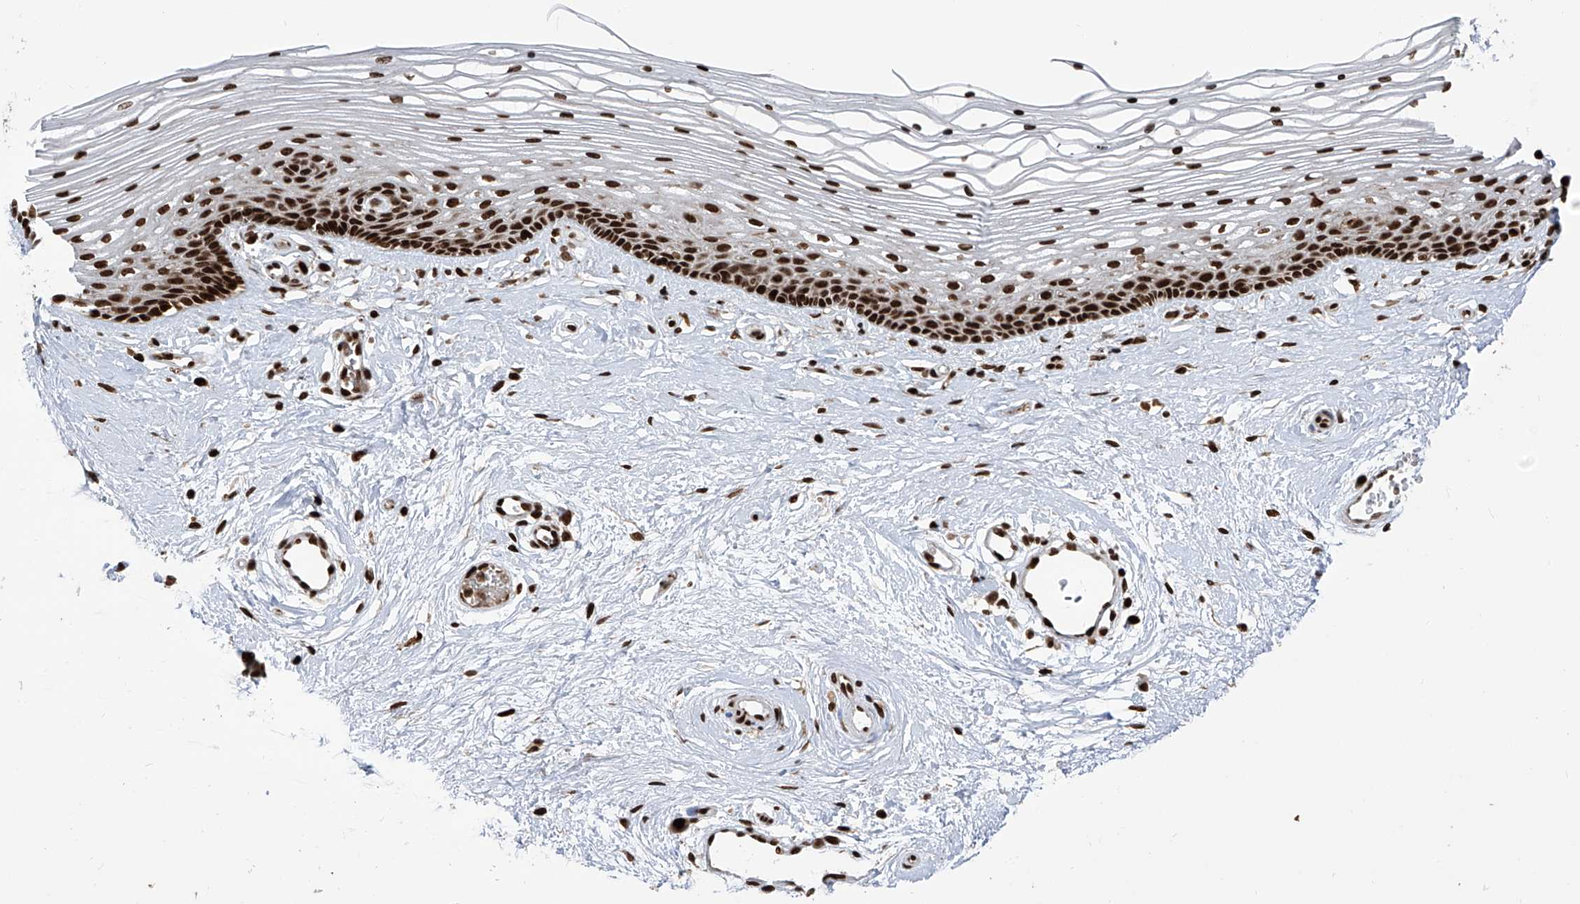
{"staining": {"intensity": "strong", "quantity": ">75%", "location": "nuclear"}, "tissue": "vagina", "cell_type": "Squamous epithelial cells", "image_type": "normal", "snomed": [{"axis": "morphology", "description": "Normal tissue, NOS"}, {"axis": "topography", "description": "Vagina"}], "caption": "This histopathology image reveals immunohistochemistry staining of benign human vagina, with high strong nuclear positivity in approximately >75% of squamous epithelial cells.", "gene": "PAK1IP1", "patient": {"sex": "female", "age": 46}}